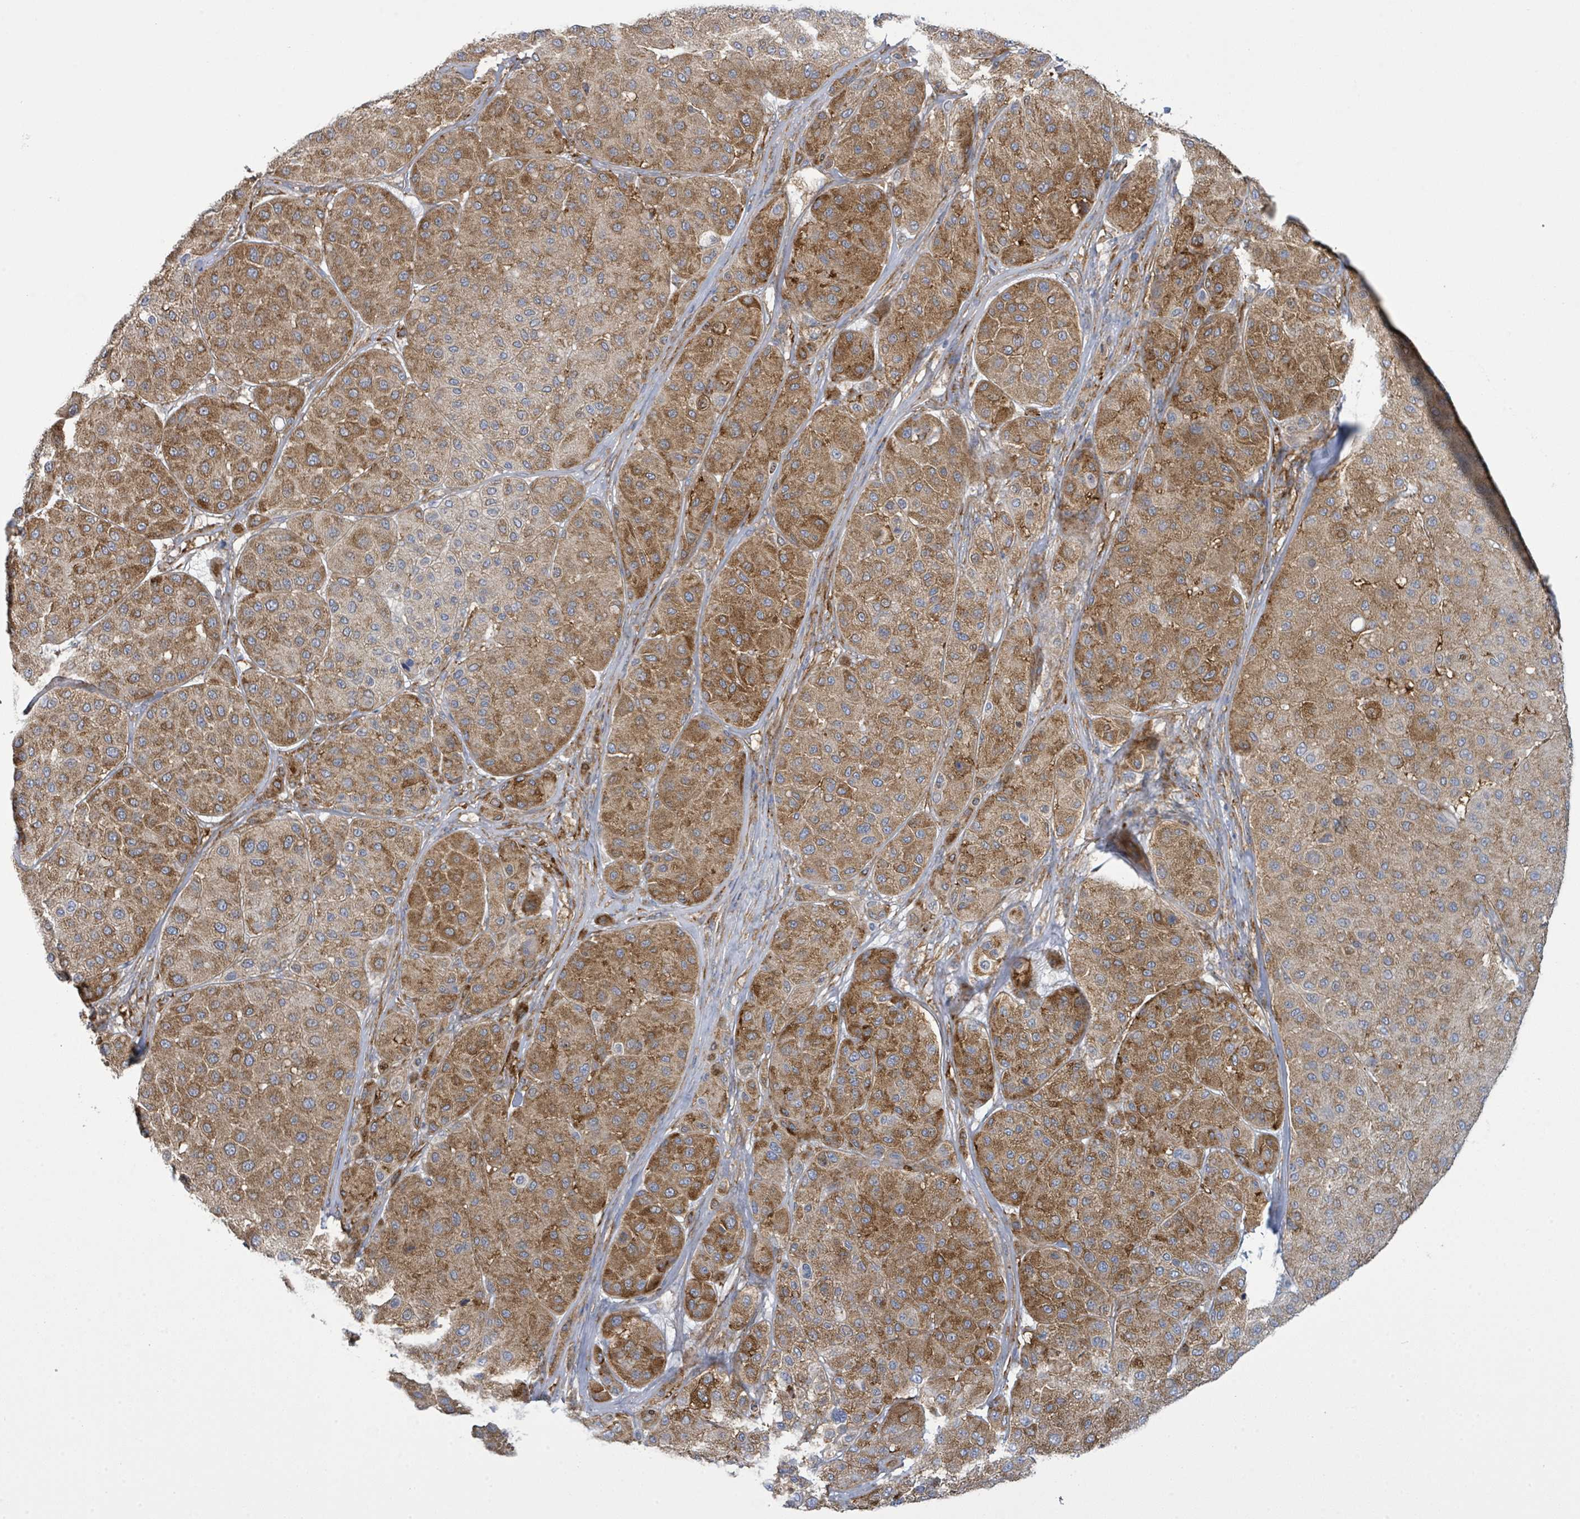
{"staining": {"intensity": "moderate", "quantity": ">75%", "location": "cytoplasmic/membranous"}, "tissue": "melanoma", "cell_type": "Tumor cells", "image_type": "cancer", "snomed": [{"axis": "morphology", "description": "Malignant melanoma, Metastatic site"}, {"axis": "topography", "description": "Smooth muscle"}], "caption": "Brown immunohistochemical staining in human melanoma demonstrates moderate cytoplasmic/membranous positivity in about >75% of tumor cells.", "gene": "EGFL7", "patient": {"sex": "male", "age": 41}}